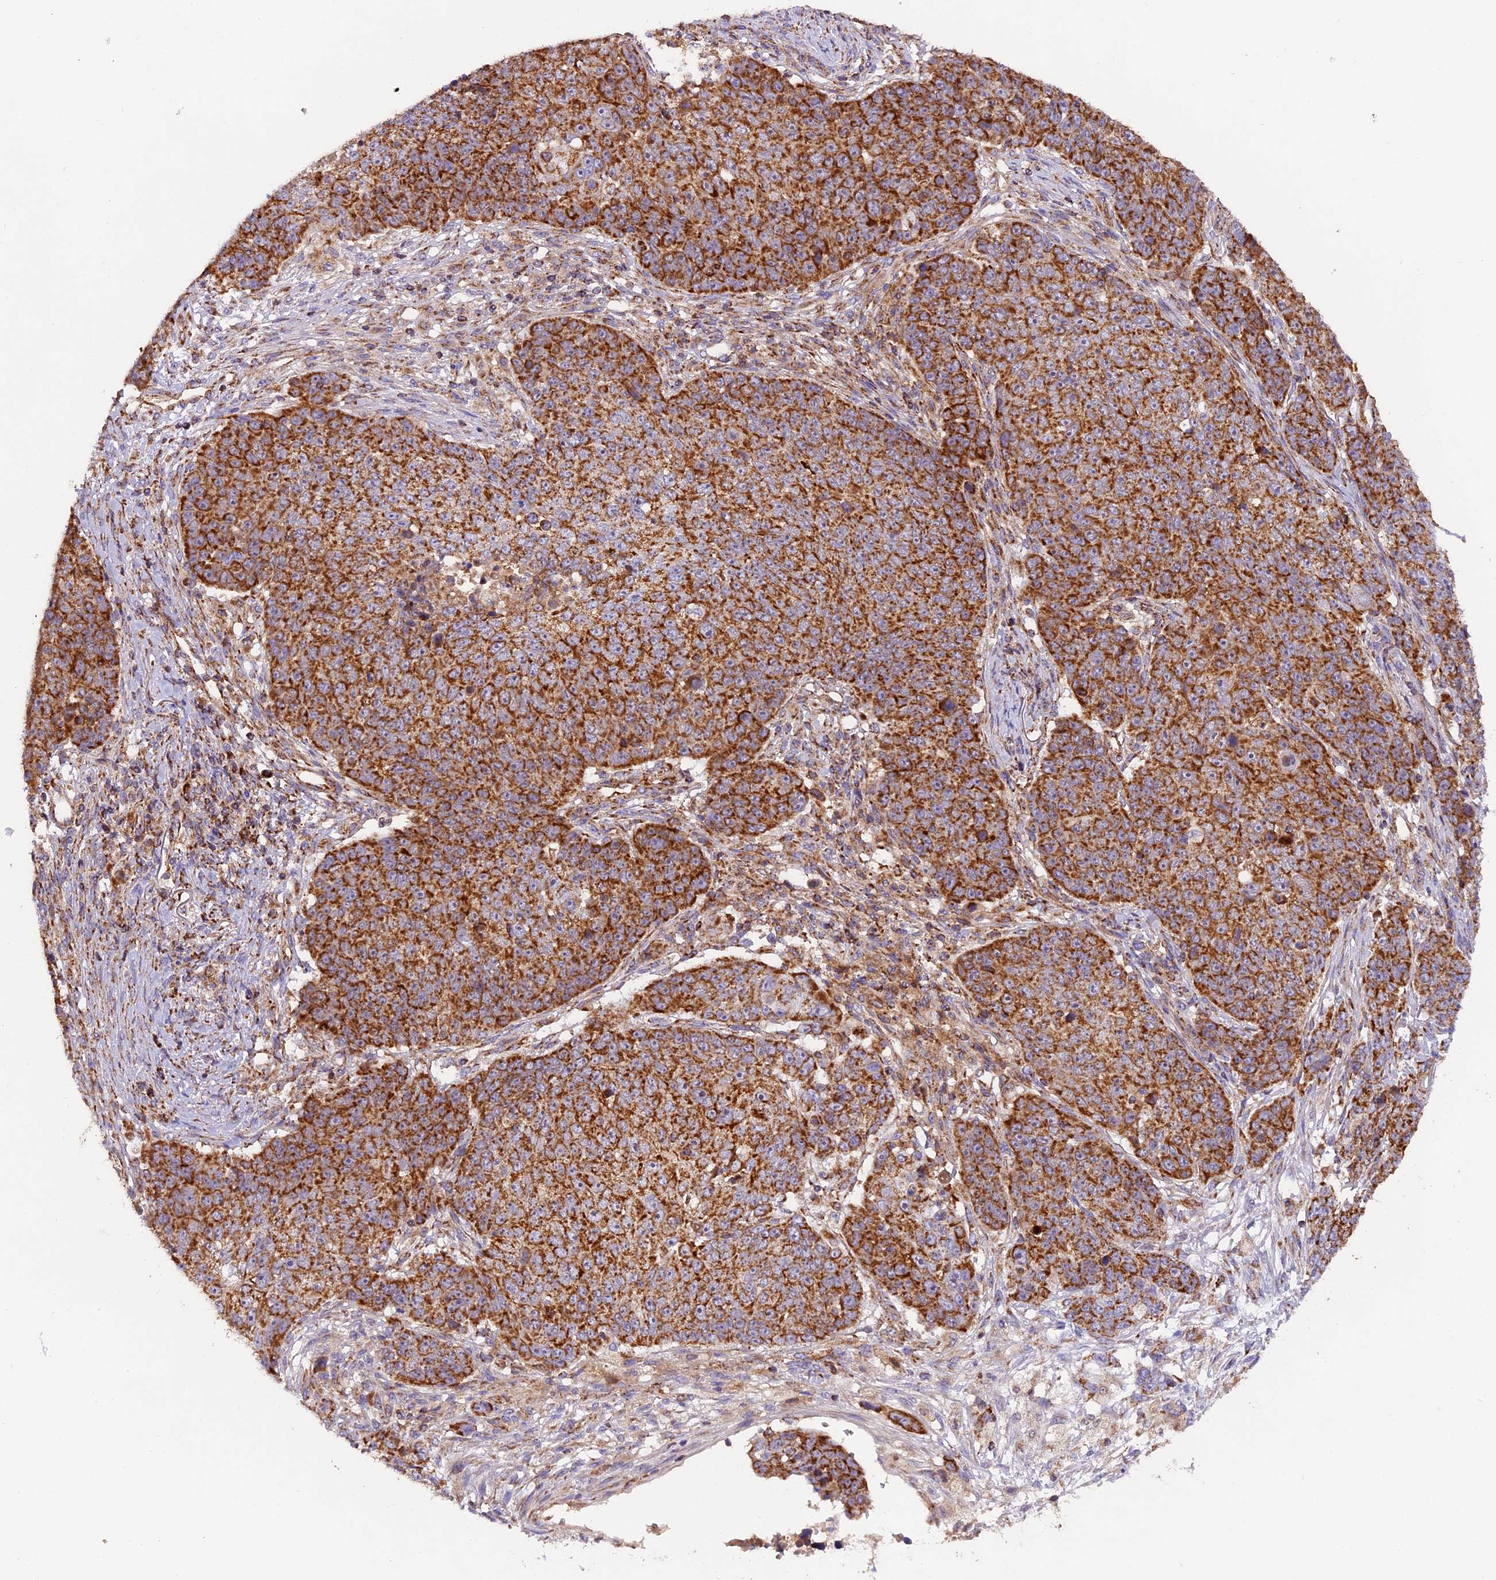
{"staining": {"intensity": "strong", "quantity": ">75%", "location": "cytoplasmic/membranous"}, "tissue": "lung cancer", "cell_type": "Tumor cells", "image_type": "cancer", "snomed": [{"axis": "morphology", "description": "Normal tissue, NOS"}, {"axis": "morphology", "description": "Squamous cell carcinoma, NOS"}, {"axis": "topography", "description": "Lymph node"}, {"axis": "topography", "description": "Lung"}], "caption": "Immunohistochemistry histopathology image of human squamous cell carcinoma (lung) stained for a protein (brown), which exhibits high levels of strong cytoplasmic/membranous staining in about >75% of tumor cells.", "gene": "NDUFA8", "patient": {"sex": "male", "age": 66}}